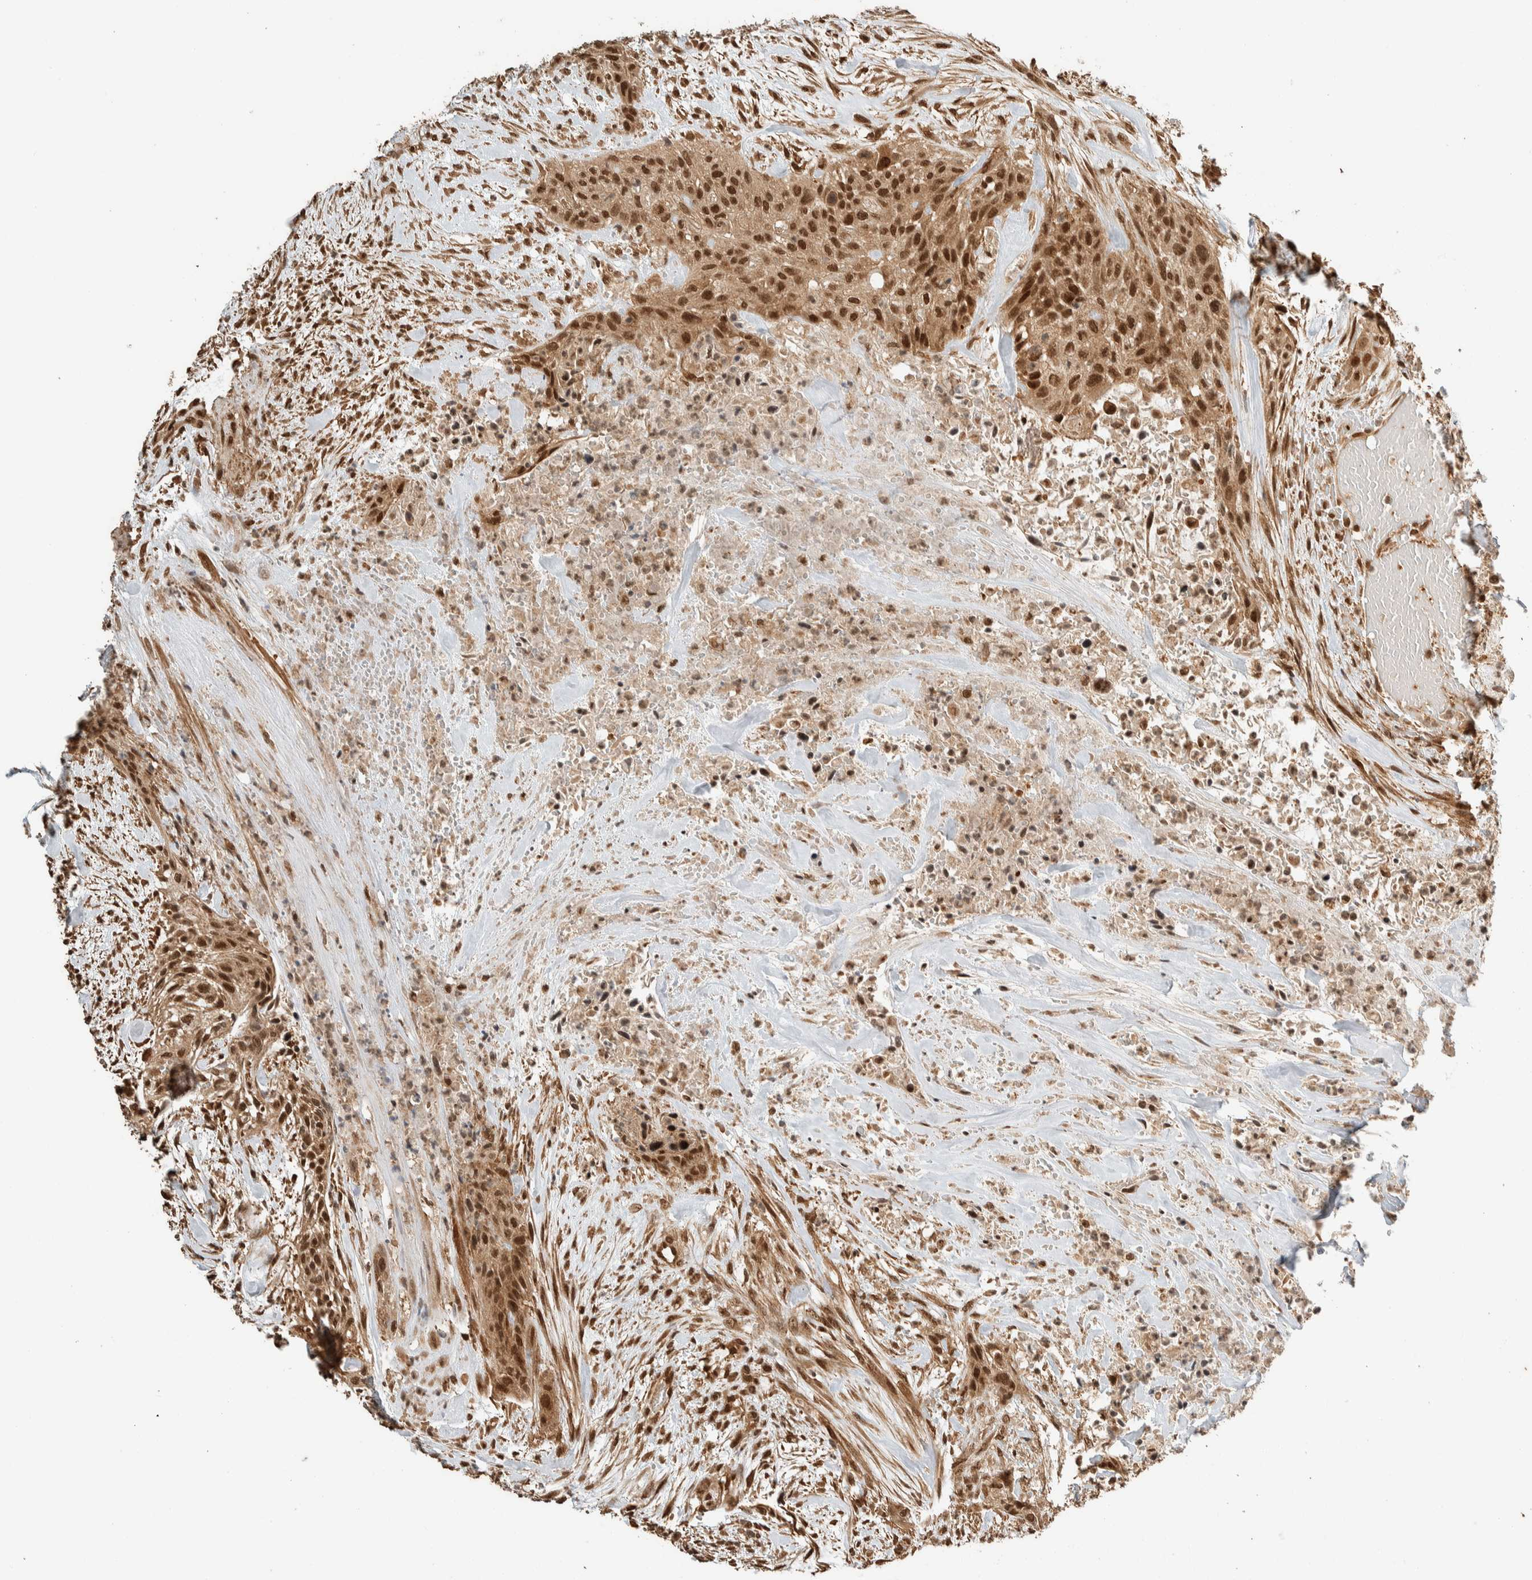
{"staining": {"intensity": "strong", "quantity": ">75%", "location": "cytoplasmic/membranous,nuclear"}, "tissue": "urothelial cancer", "cell_type": "Tumor cells", "image_type": "cancer", "snomed": [{"axis": "morphology", "description": "Urothelial carcinoma, High grade"}, {"axis": "topography", "description": "Urinary bladder"}], "caption": "An IHC image of neoplastic tissue is shown. Protein staining in brown highlights strong cytoplasmic/membranous and nuclear positivity in urothelial cancer within tumor cells.", "gene": "ZBTB2", "patient": {"sex": "male", "age": 35}}